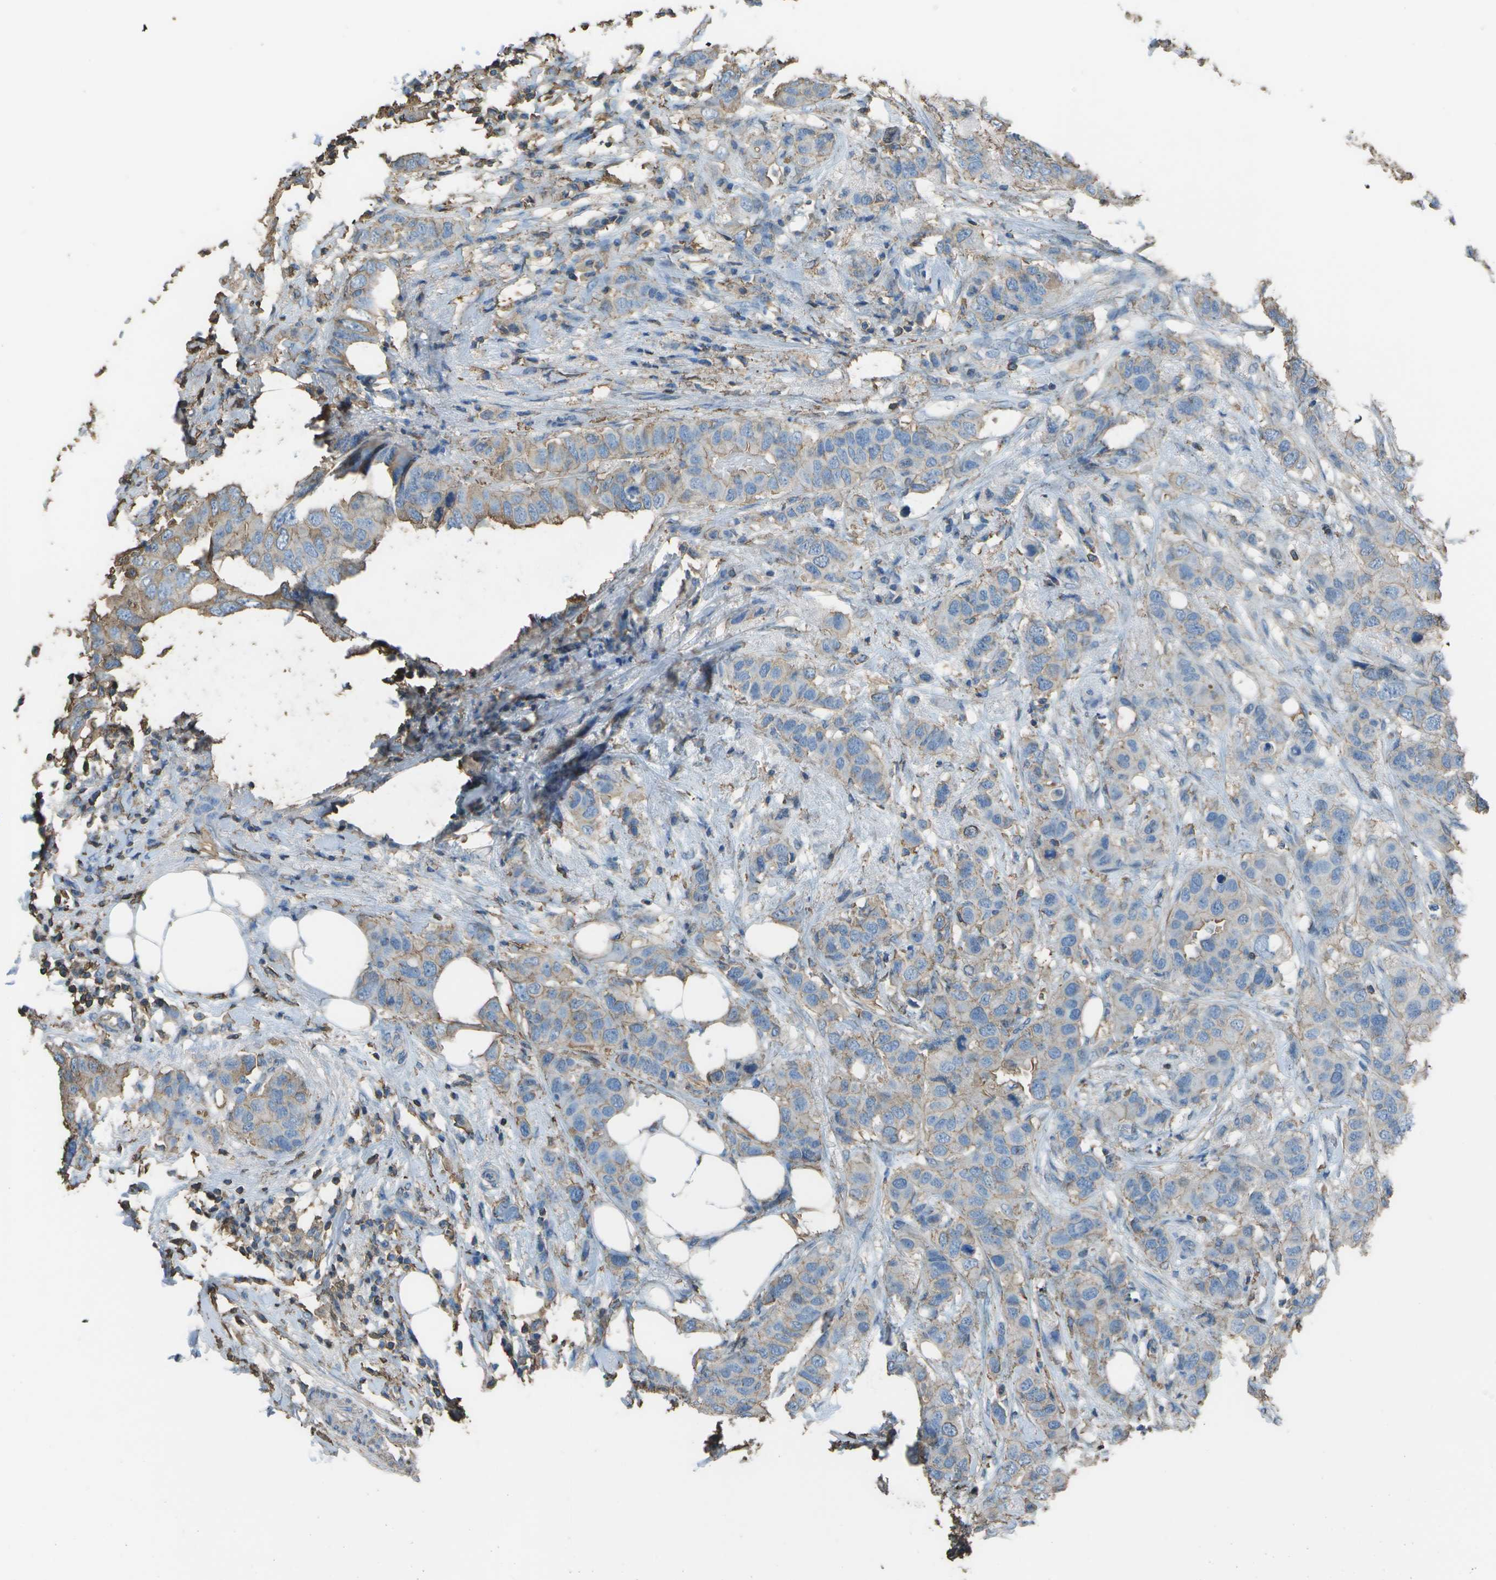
{"staining": {"intensity": "weak", "quantity": "<25%", "location": "cytoplasmic/membranous"}, "tissue": "breast cancer", "cell_type": "Tumor cells", "image_type": "cancer", "snomed": [{"axis": "morphology", "description": "Duct carcinoma"}, {"axis": "topography", "description": "Breast"}], "caption": "Immunohistochemistry image of neoplastic tissue: breast cancer stained with DAB (3,3'-diaminobenzidine) demonstrates no significant protein staining in tumor cells.", "gene": "CYP4F11", "patient": {"sex": "female", "age": 50}}